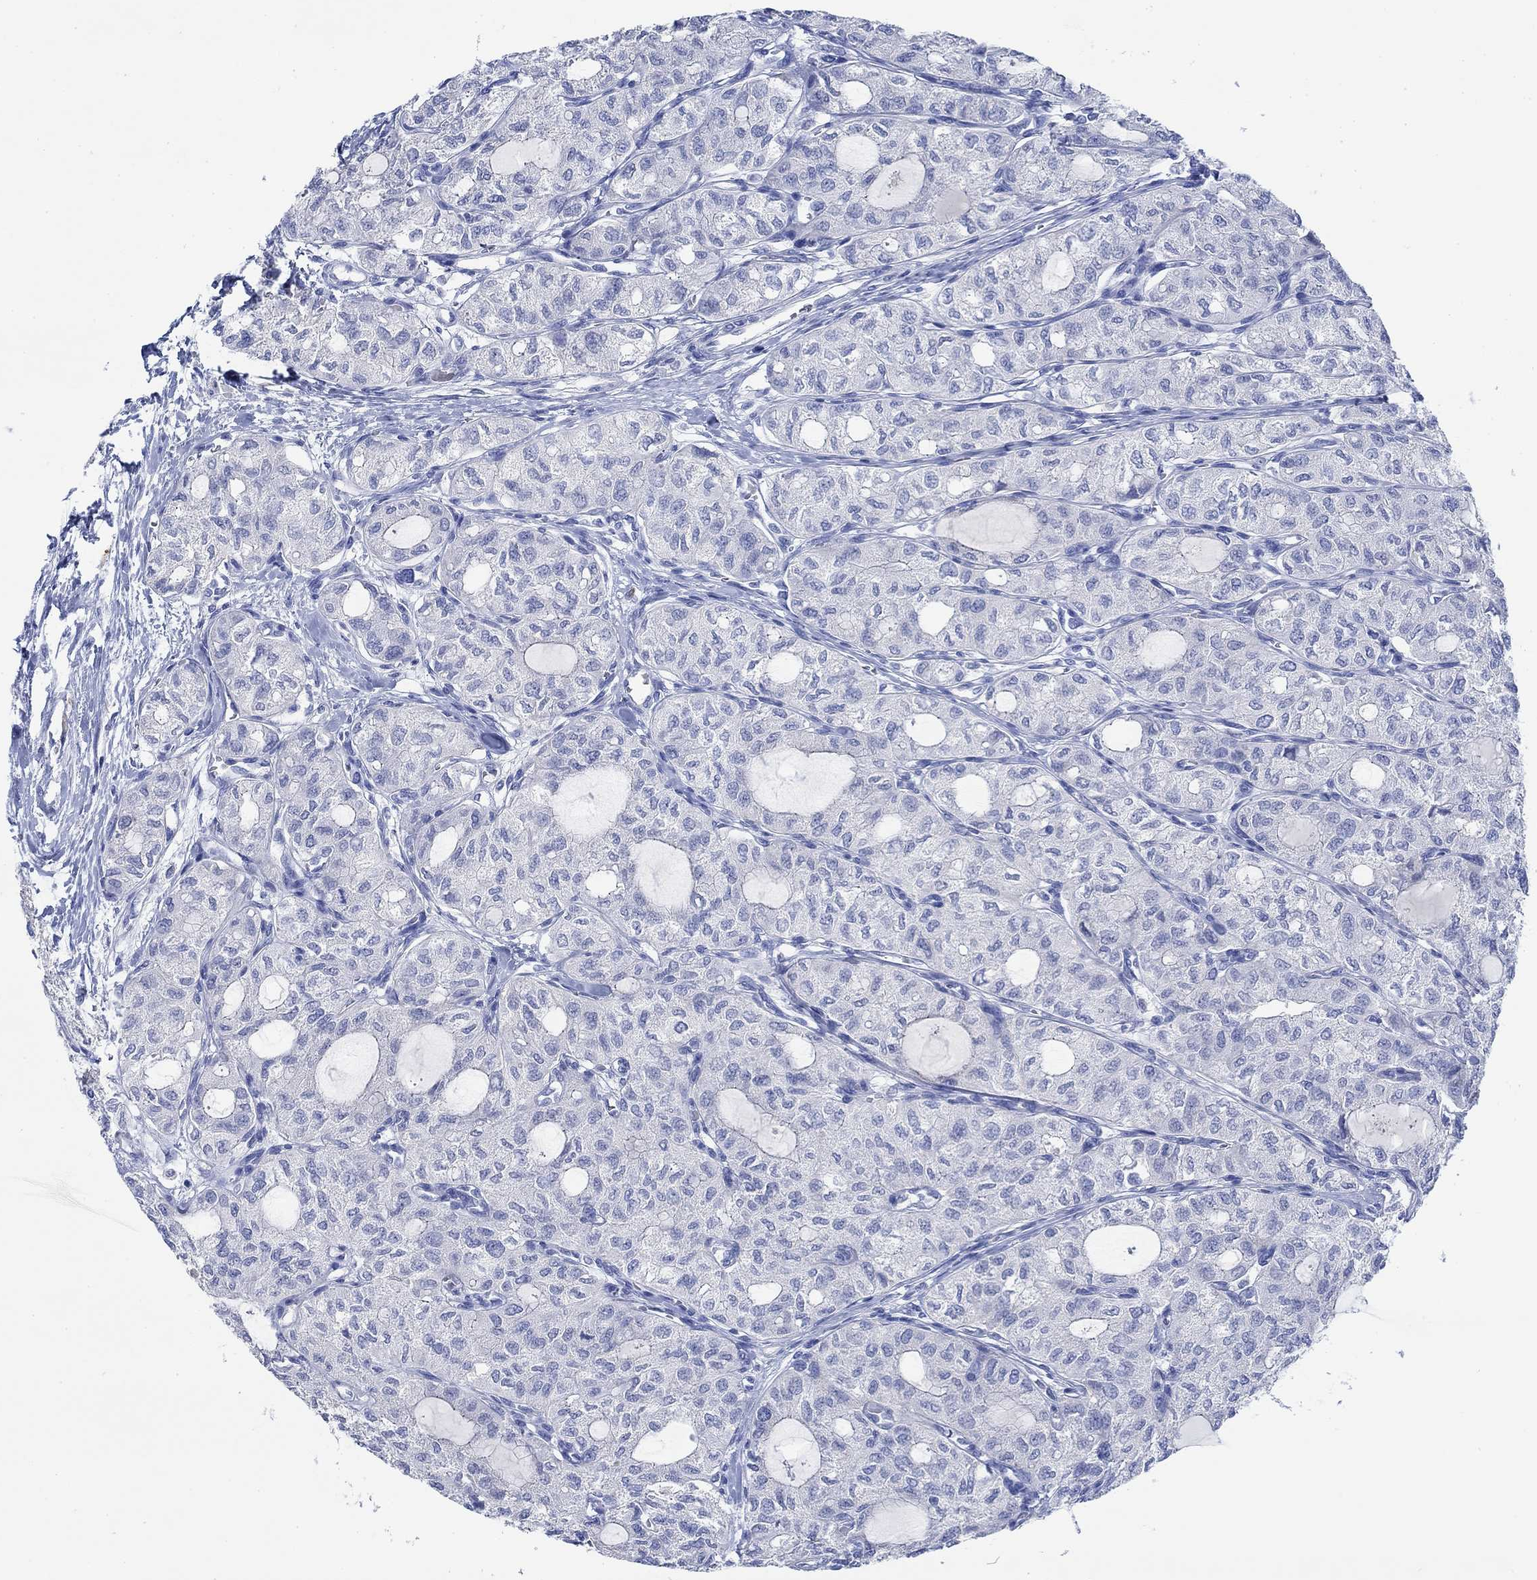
{"staining": {"intensity": "negative", "quantity": "none", "location": "none"}, "tissue": "thyroid cancer", "cell_type": "Tumor cells", "image_type": "cancer", "snomed": [{"axis": "morphology", "description": "Follicular adenoma carcinoma, NOS"}, {"axis": "topography", "description": "Thyroid gland"}], "caption": "Immunohistochemistry (IHC) of thyroid follicular adenoma carcinoma demonstrates no expression in tumor cells.", "gene": "PPP1R17", "patient": {"sex": "male", "age": 75}}